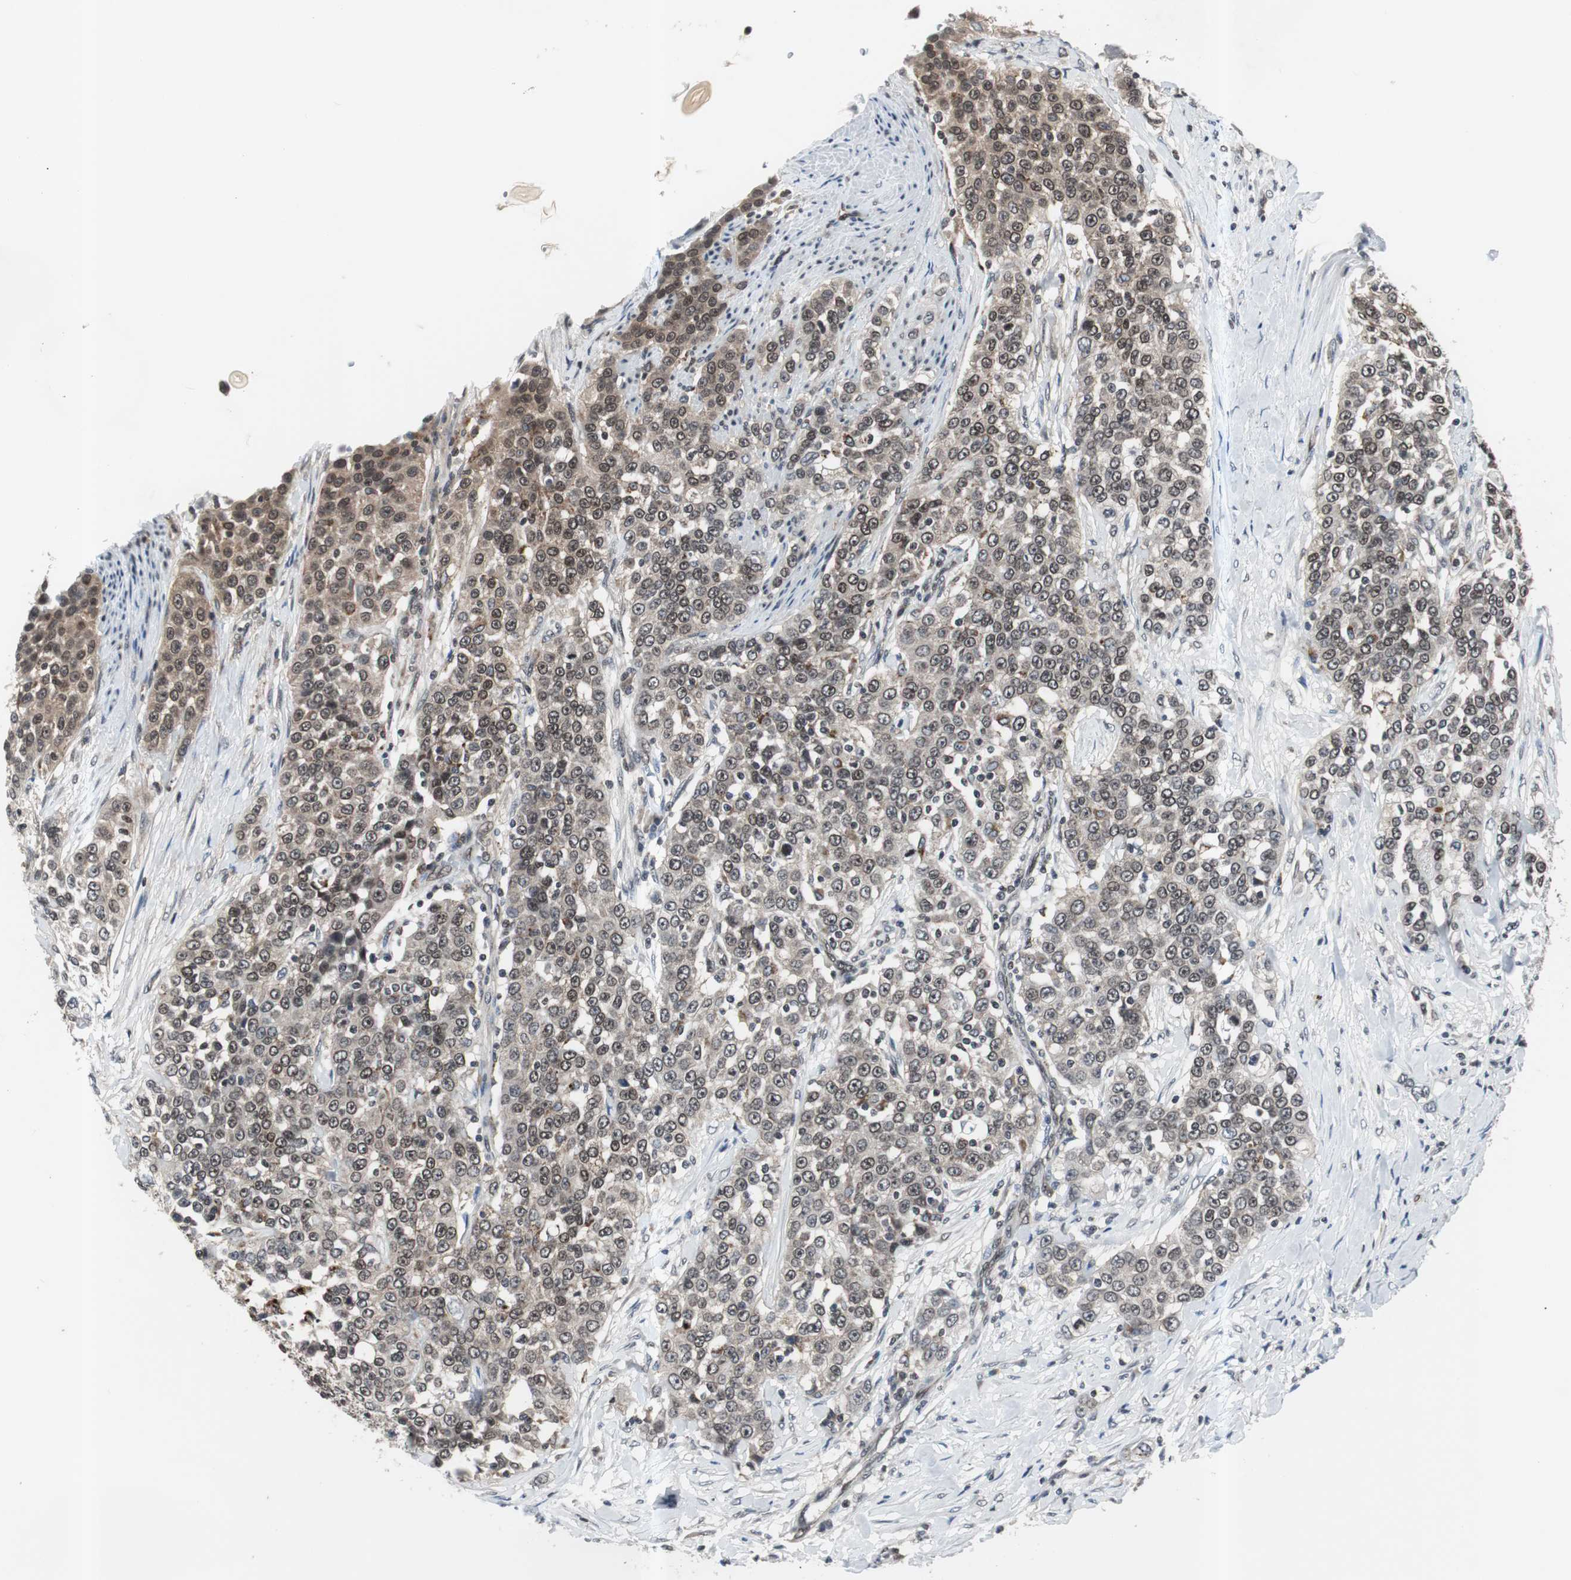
{"staining": {"intensity": "weak", "quantity": ">75%", "location": "cytoplasmic/membranous"}, "tissue": "urothelial cancer", "cell_type": "Tumor cells", "image_type": "cancer", "snomed": [{"axis": "morphology", "description": "Urothelial carcinoma, High grade"}, {"axis": "topography", "description": "Urinary bladder"}], "caption": "Urothelial cancer was stained to show a protein in brown. There is low levels of weak cytoplasmic/membranous positivity in approximately >75% of tumor cells. Nuclei are stained in blue.", "gene": "SMAD1", "patient": {"sex": "female", "age": 80}}